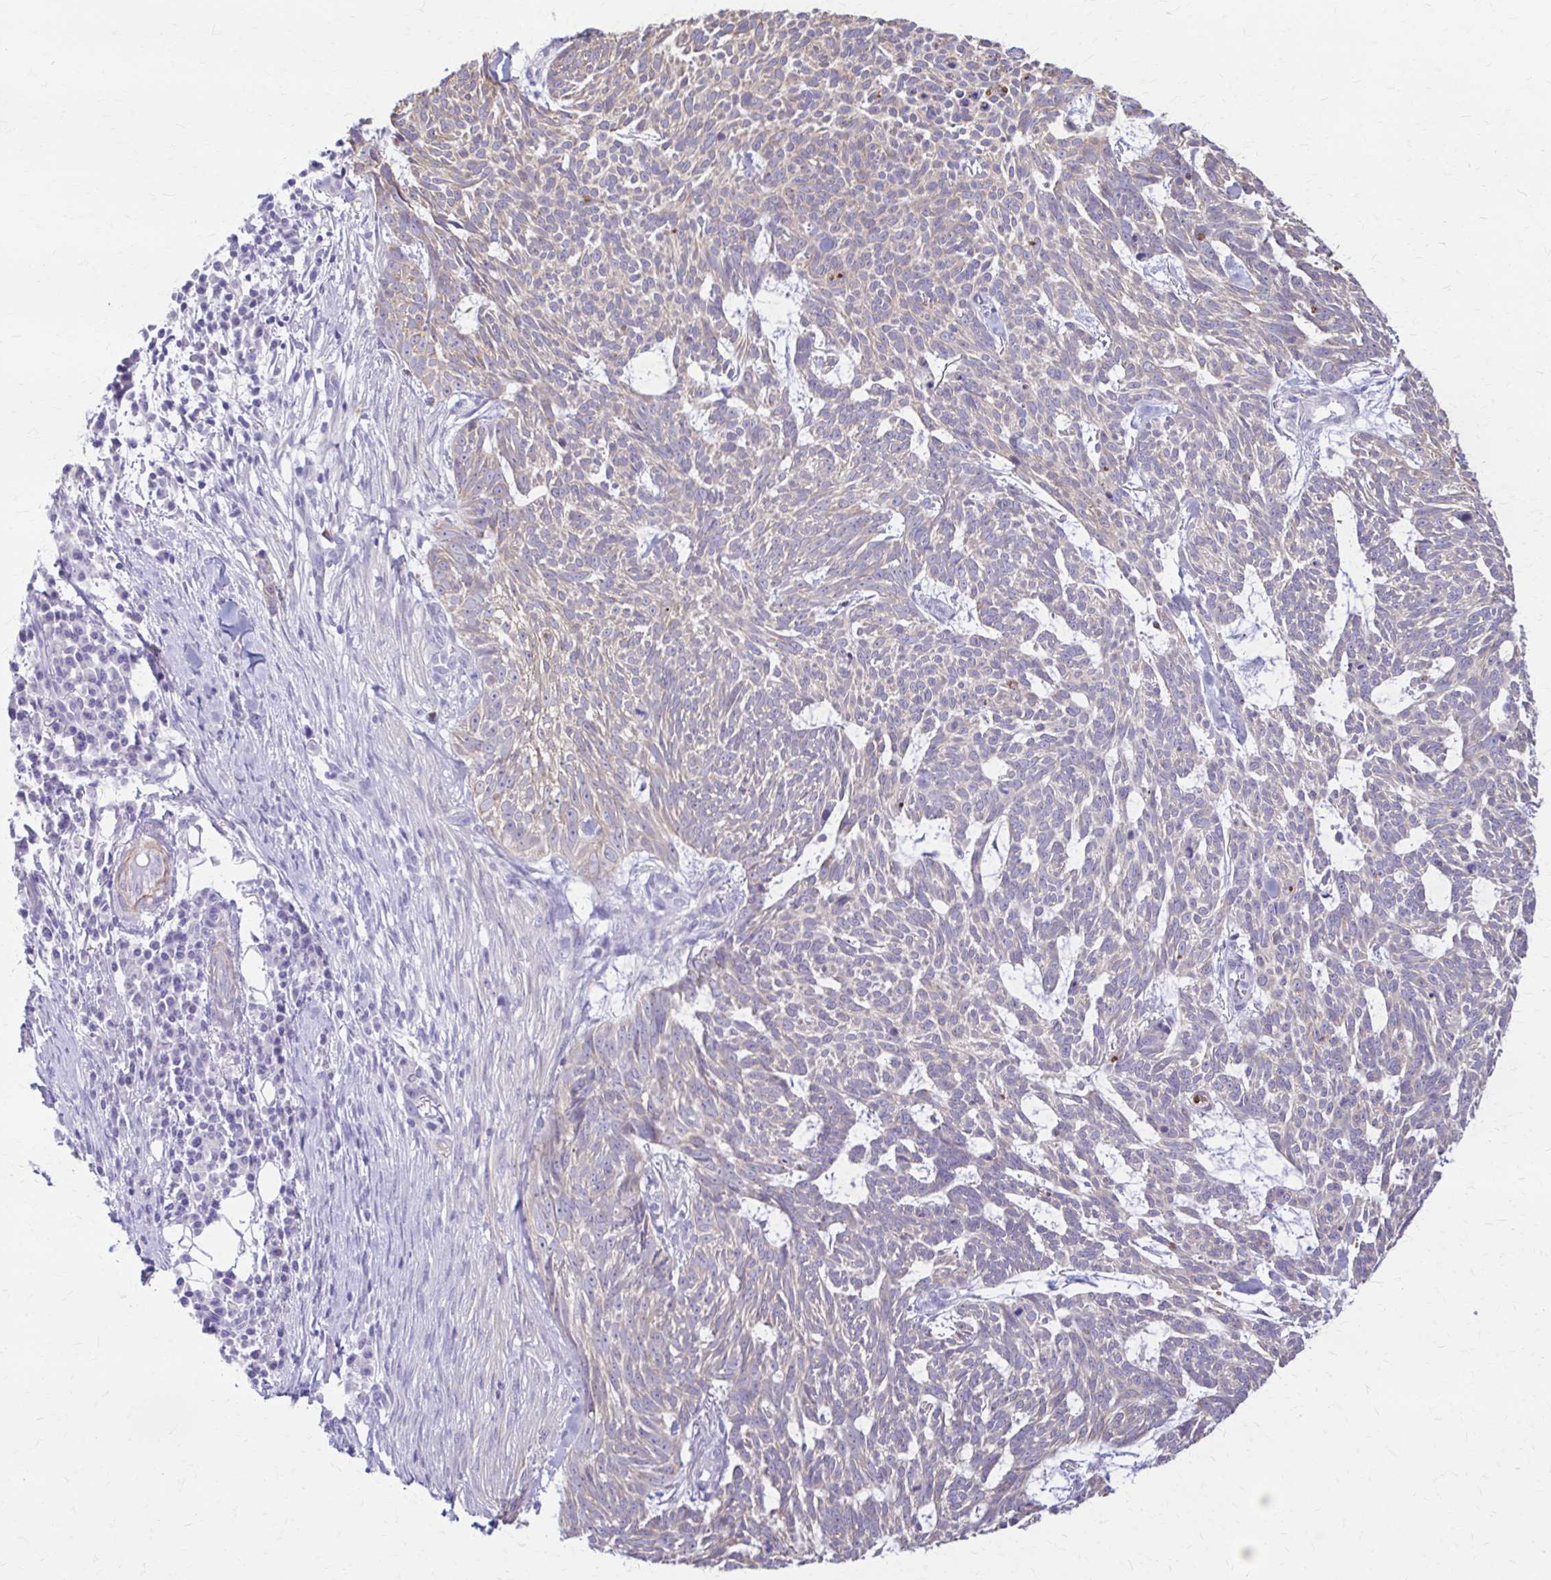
{"staining": {"intensity": "weak", "quantity": "25%-75%", "location": "cytoplasmic/membranous"}, "tissue": "skin cancer", "cell_type": "Tumor cells", "image_type": "cancer", "snomed": [{"axis": "morphology", "description": "Basal cell carcinoma"}, {"axis": "topography", "description": "Skin"}], "caption": "A brown stain highlights weak cytoplasmic/membranous staining of a protein in human basal cell carcinoma (skin) tumor cells.", "gene": "DSP", "patient": {"sex": "female", "age": 93}}